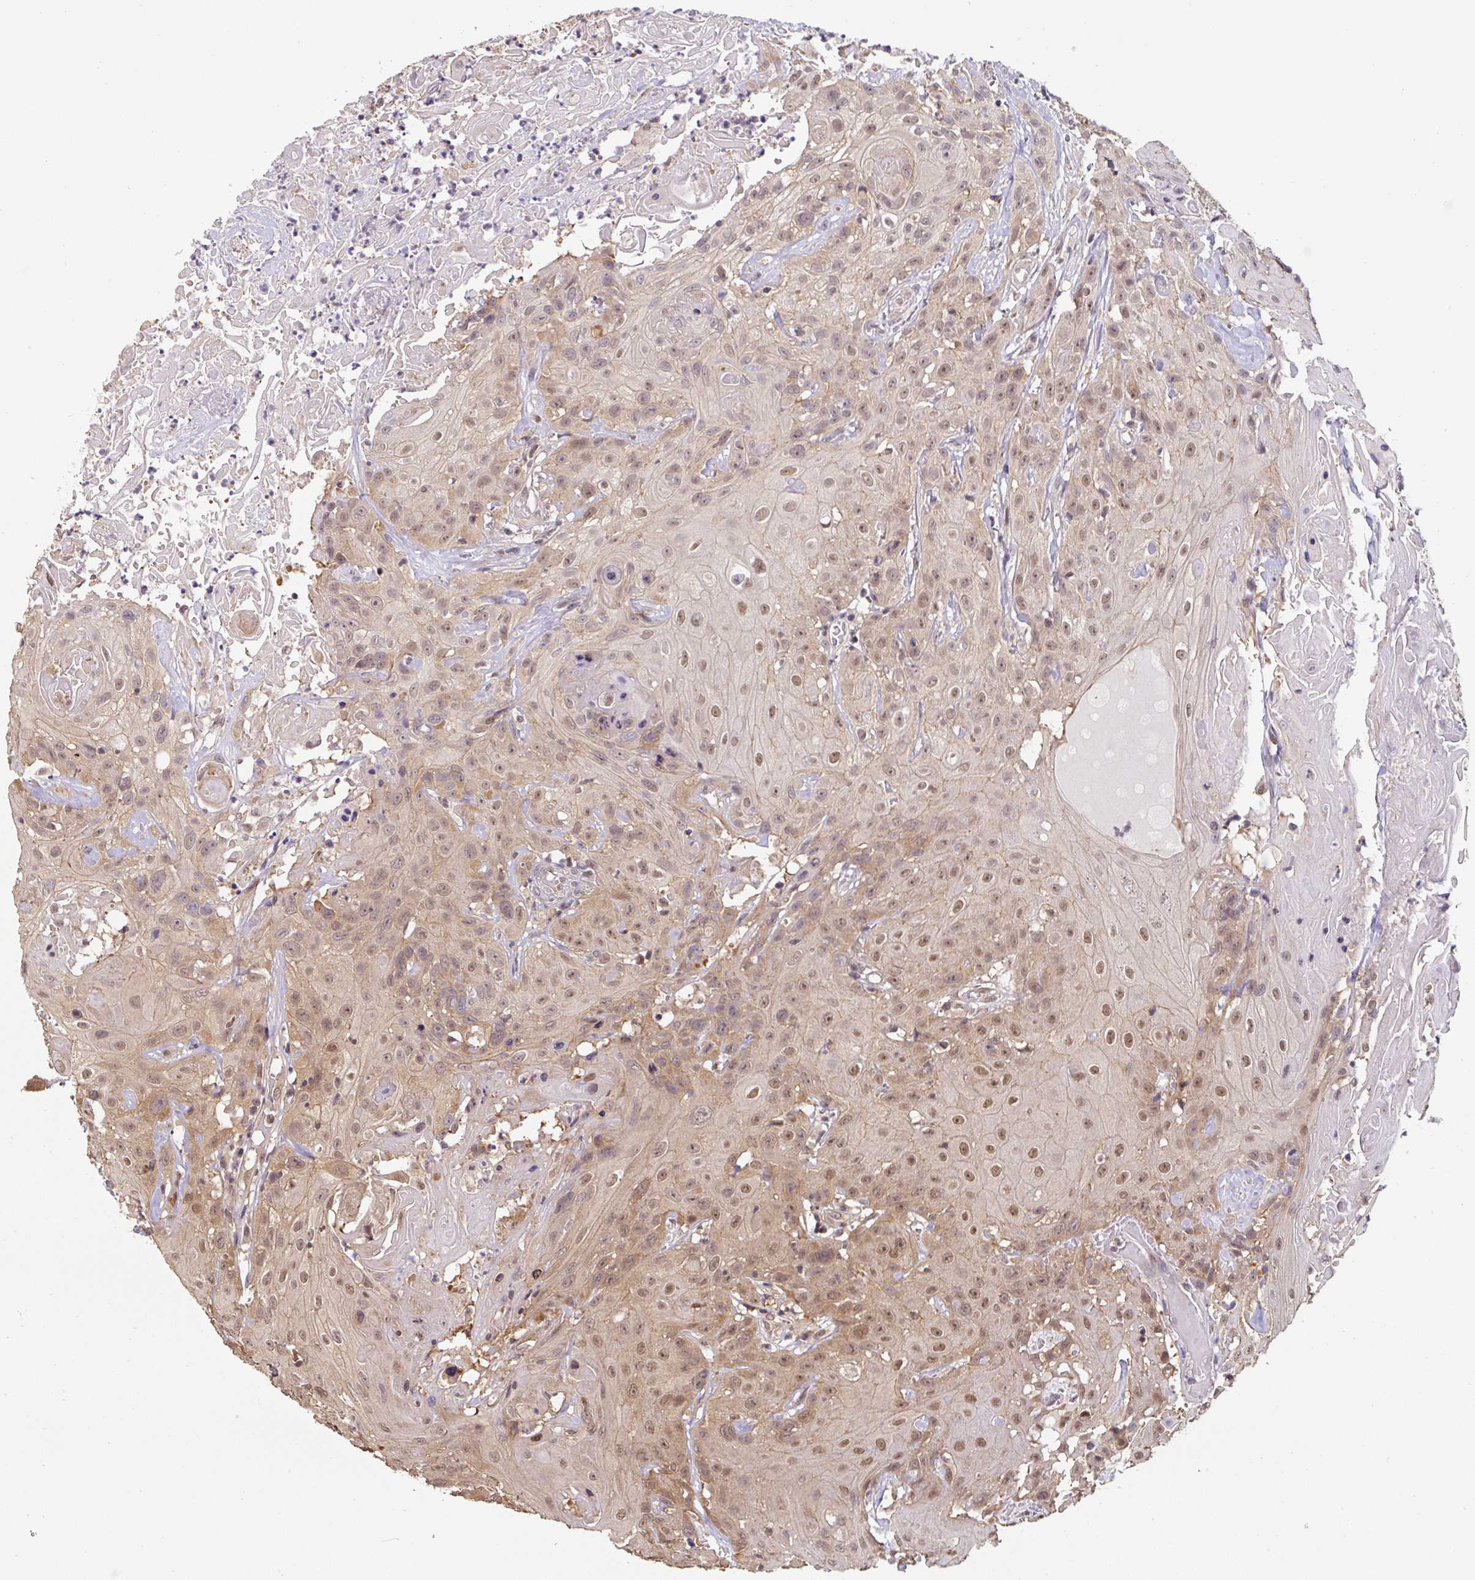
{"staining": {"intensity": "moderate", "quantity": ">75%", "location": "cytoplasmic/membranous,nuclear"}, "tissue": "head and neck cancer", "cell_type": "Tumor cells", "image_type": "cancer", "snomed": [{"axis": "morphology", "description": "Squamous cell carcinoma, NOS"}, {"axis": "topography", "description": "Skin"}, {"axis": "topography", "description": "Head-Neck"}], "caption": "Tumor cells display medium levels of moderate cytoplasmic/membranous and nuclear staining in approximately >75% of cells in head and neck cancer.", "gene": "ST13", "patient": {"sex": "male", "age": 80}}